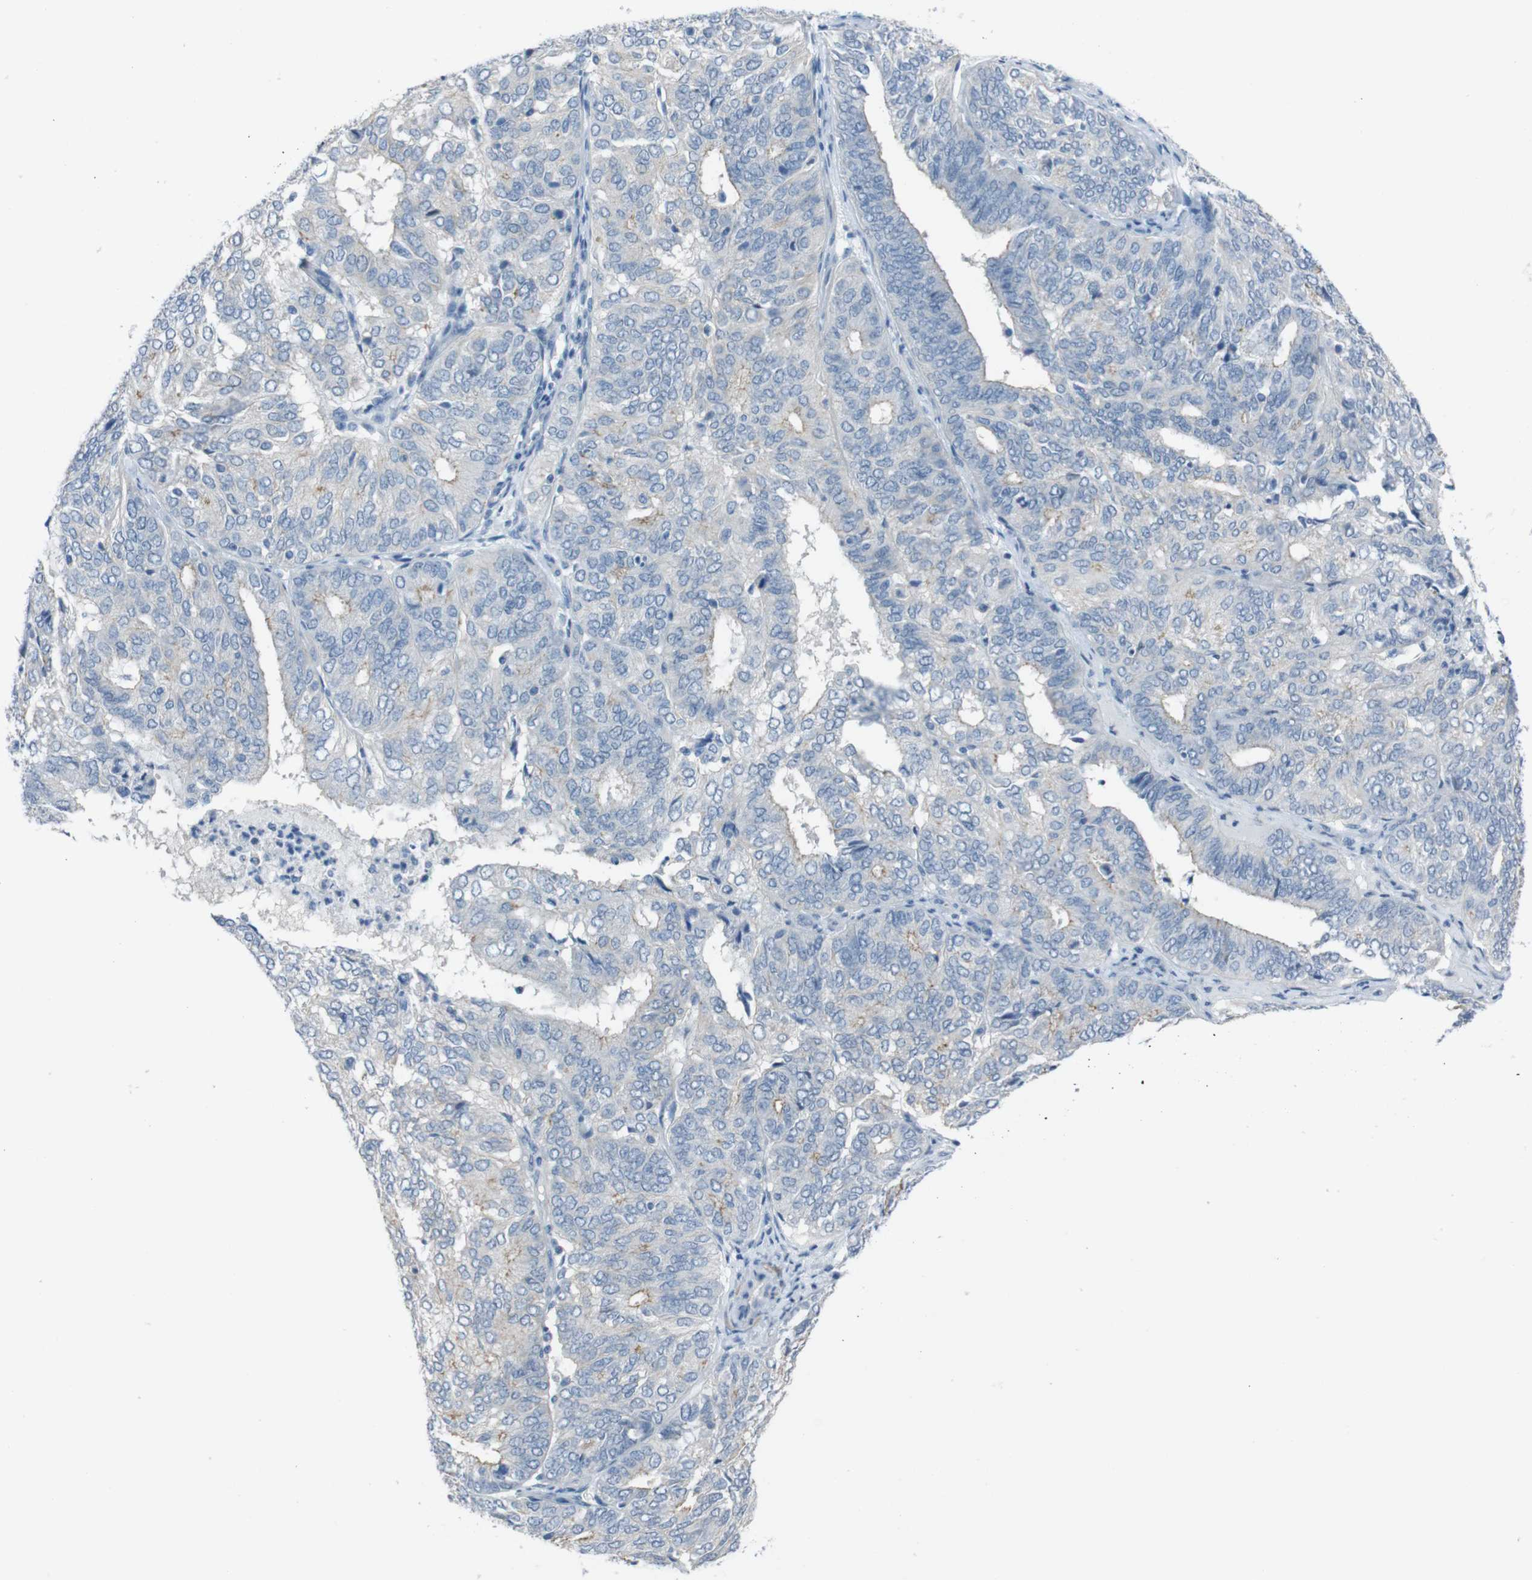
{"staining": {"intensity": "weak", "quantity": "<25%", "location": "cytoplasmic/membranous"}, "tissue": "endometrial cancer", "cell_type": "Tumor cells", "image_type": "cancer", "snomed": [{"axis": "morphology", "description": "Adenocarcinoma, NOS"}, {"axis": "topography", "description": "Uterus"}], "caption": "Adenocarcinoma (endometrial) was stained to show a protein in brown. There is no significant positivity in tumor cells. (Stains: DAB IHC with hematoxylin counter stain, Microscopy: brightfield microscopy at high magnification).", "gene": "HRH2", "patient": {"sex": "female", "age": 60}}